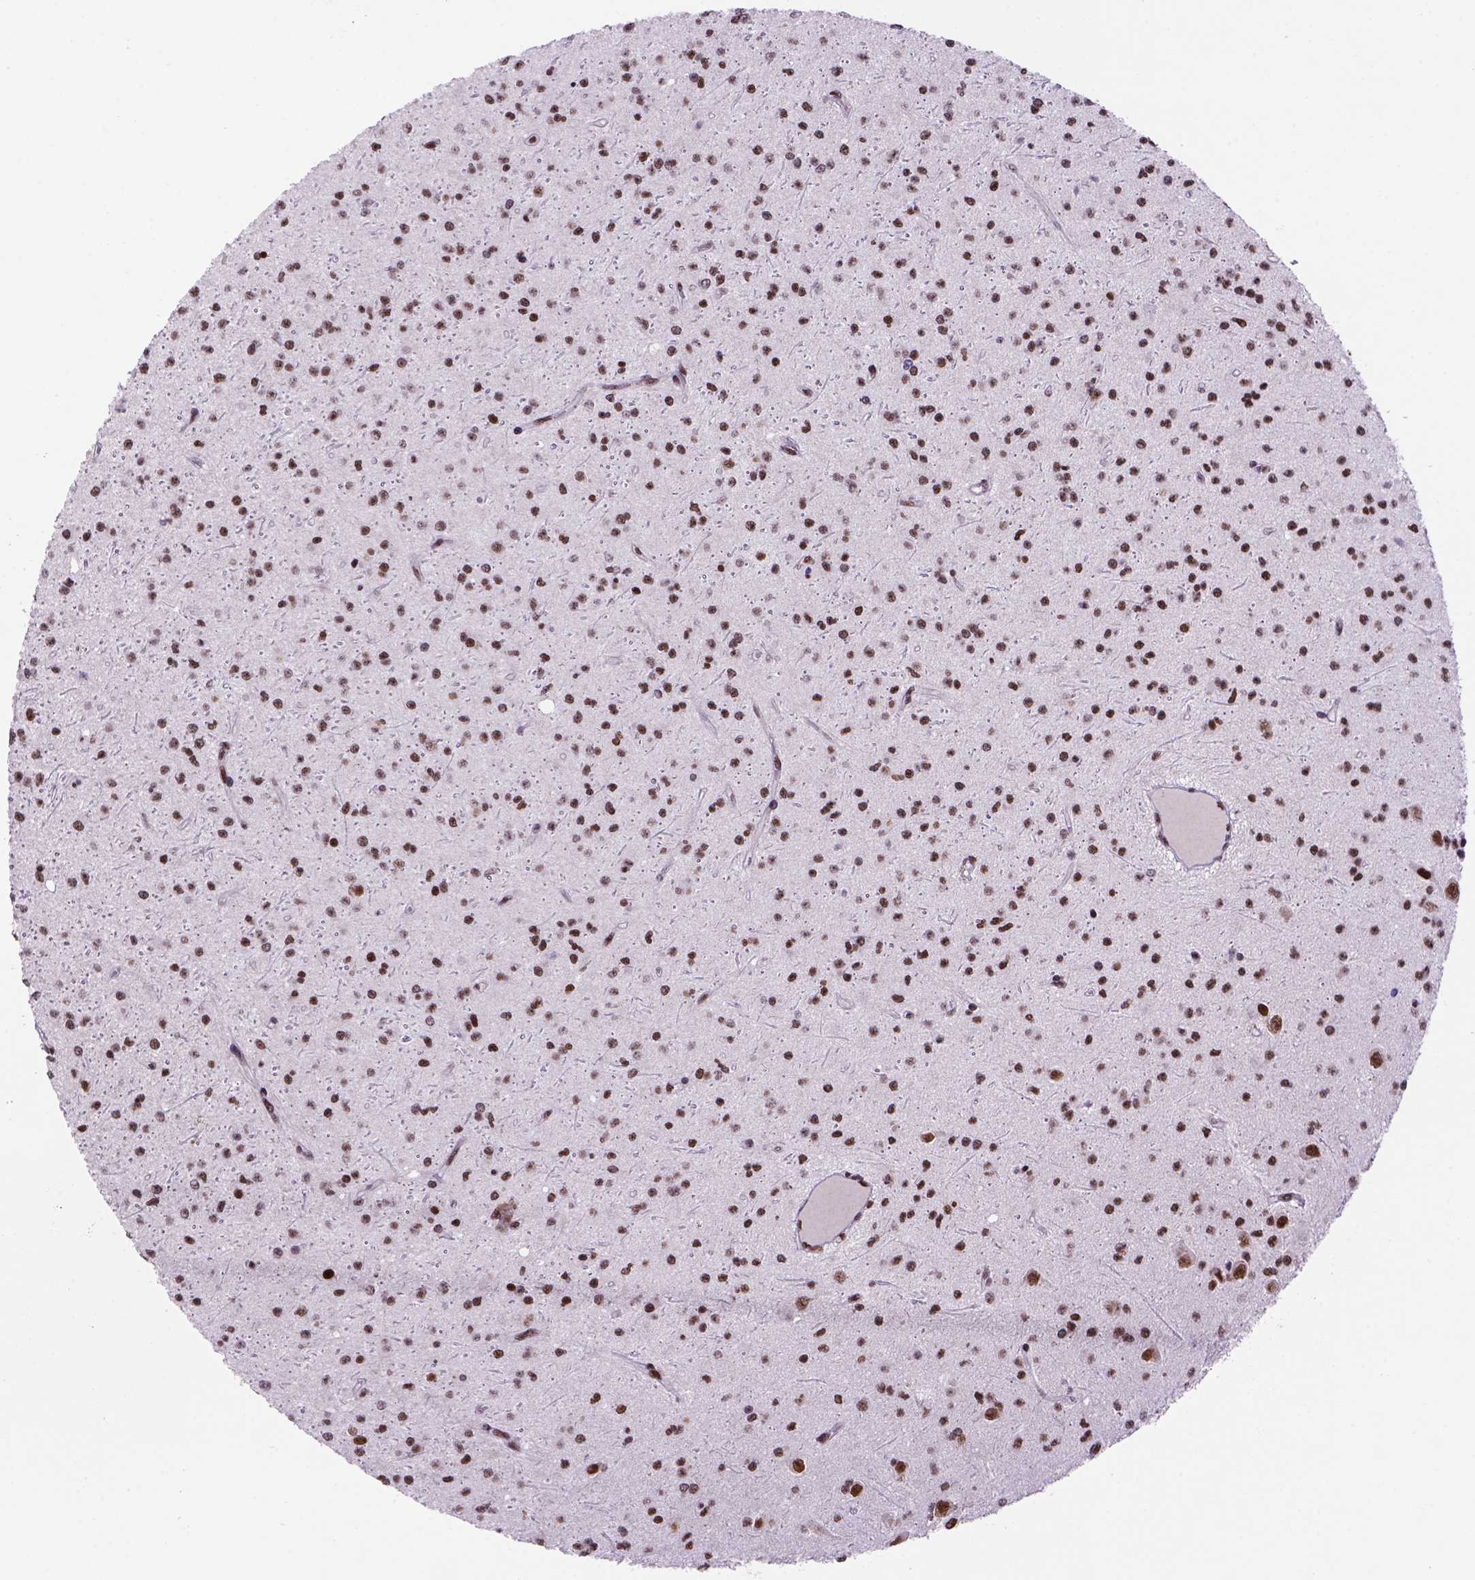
{"staining": {"intensity": "strong", "quantity": ">75%", "location": "nuclear"}, "tissue": "glioma", "cell_type": "Tumor cells", "image_type": "cancer", "snomed": [{"axis": "morphology", "description": "Glioma, malignant, Low grade"}, {"axis": "topography", "description": "Brain"}], "caption": "A brown stain shows strong nuclear positivity of a protein in human glioma tumor cells.", "gene": "NSMCE2", "patient": {"sex": "male", "age": 27}}